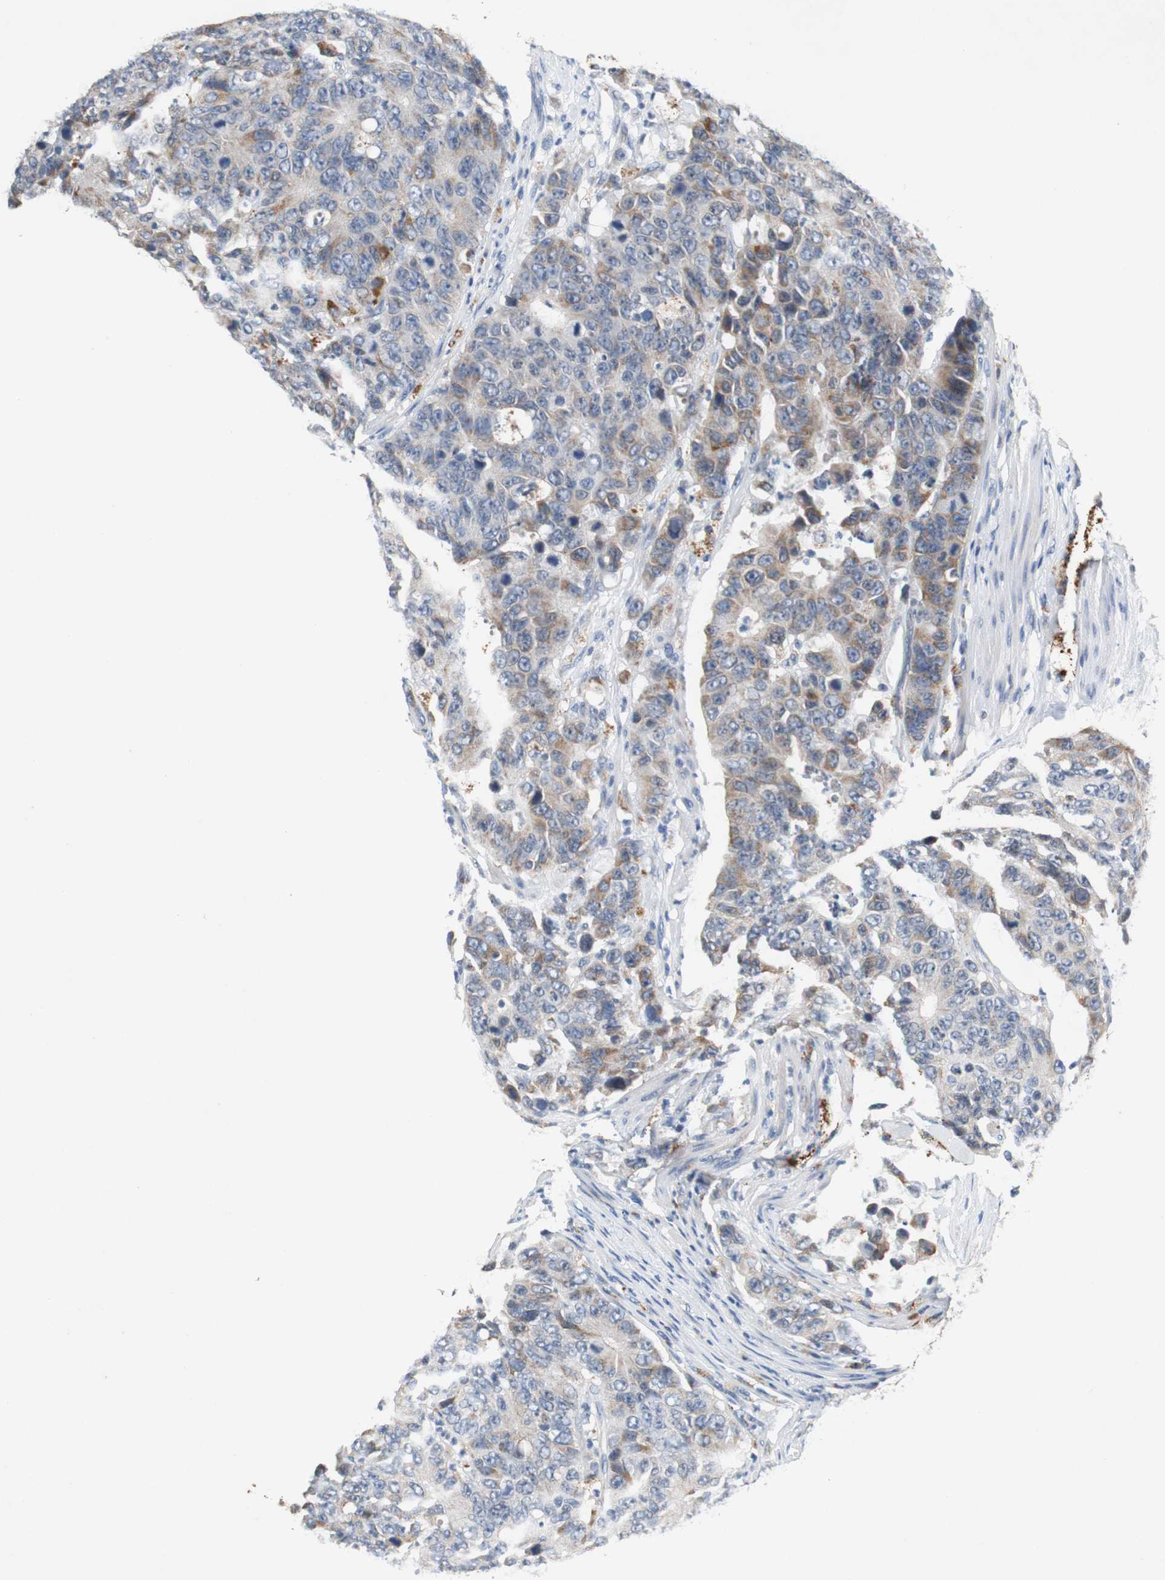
{"staining": {"intensity": "weak", "quantity": "25%-75%", "location": "cytoplasmic/membranous"}, "tissue": "colorectal cancer", "cell_type": "Tumor cells", "image_type": "cancer", "snomed": [{"axis": "morphology", "description": "Adenocarcinoma, NOS"}, {"axis": "topography", "description": "Colon"}], "caption": "Immunohistochemistry (IHC) image of human colorectal adenocarcinoma stained for a protein (brown), which exhibits low levels of weak cytoplasmic/membranous expression in approximately 25%-75% of tumor cells.", "gene": "NLGN1", "patient": {"sex": "female", "age": 86}}